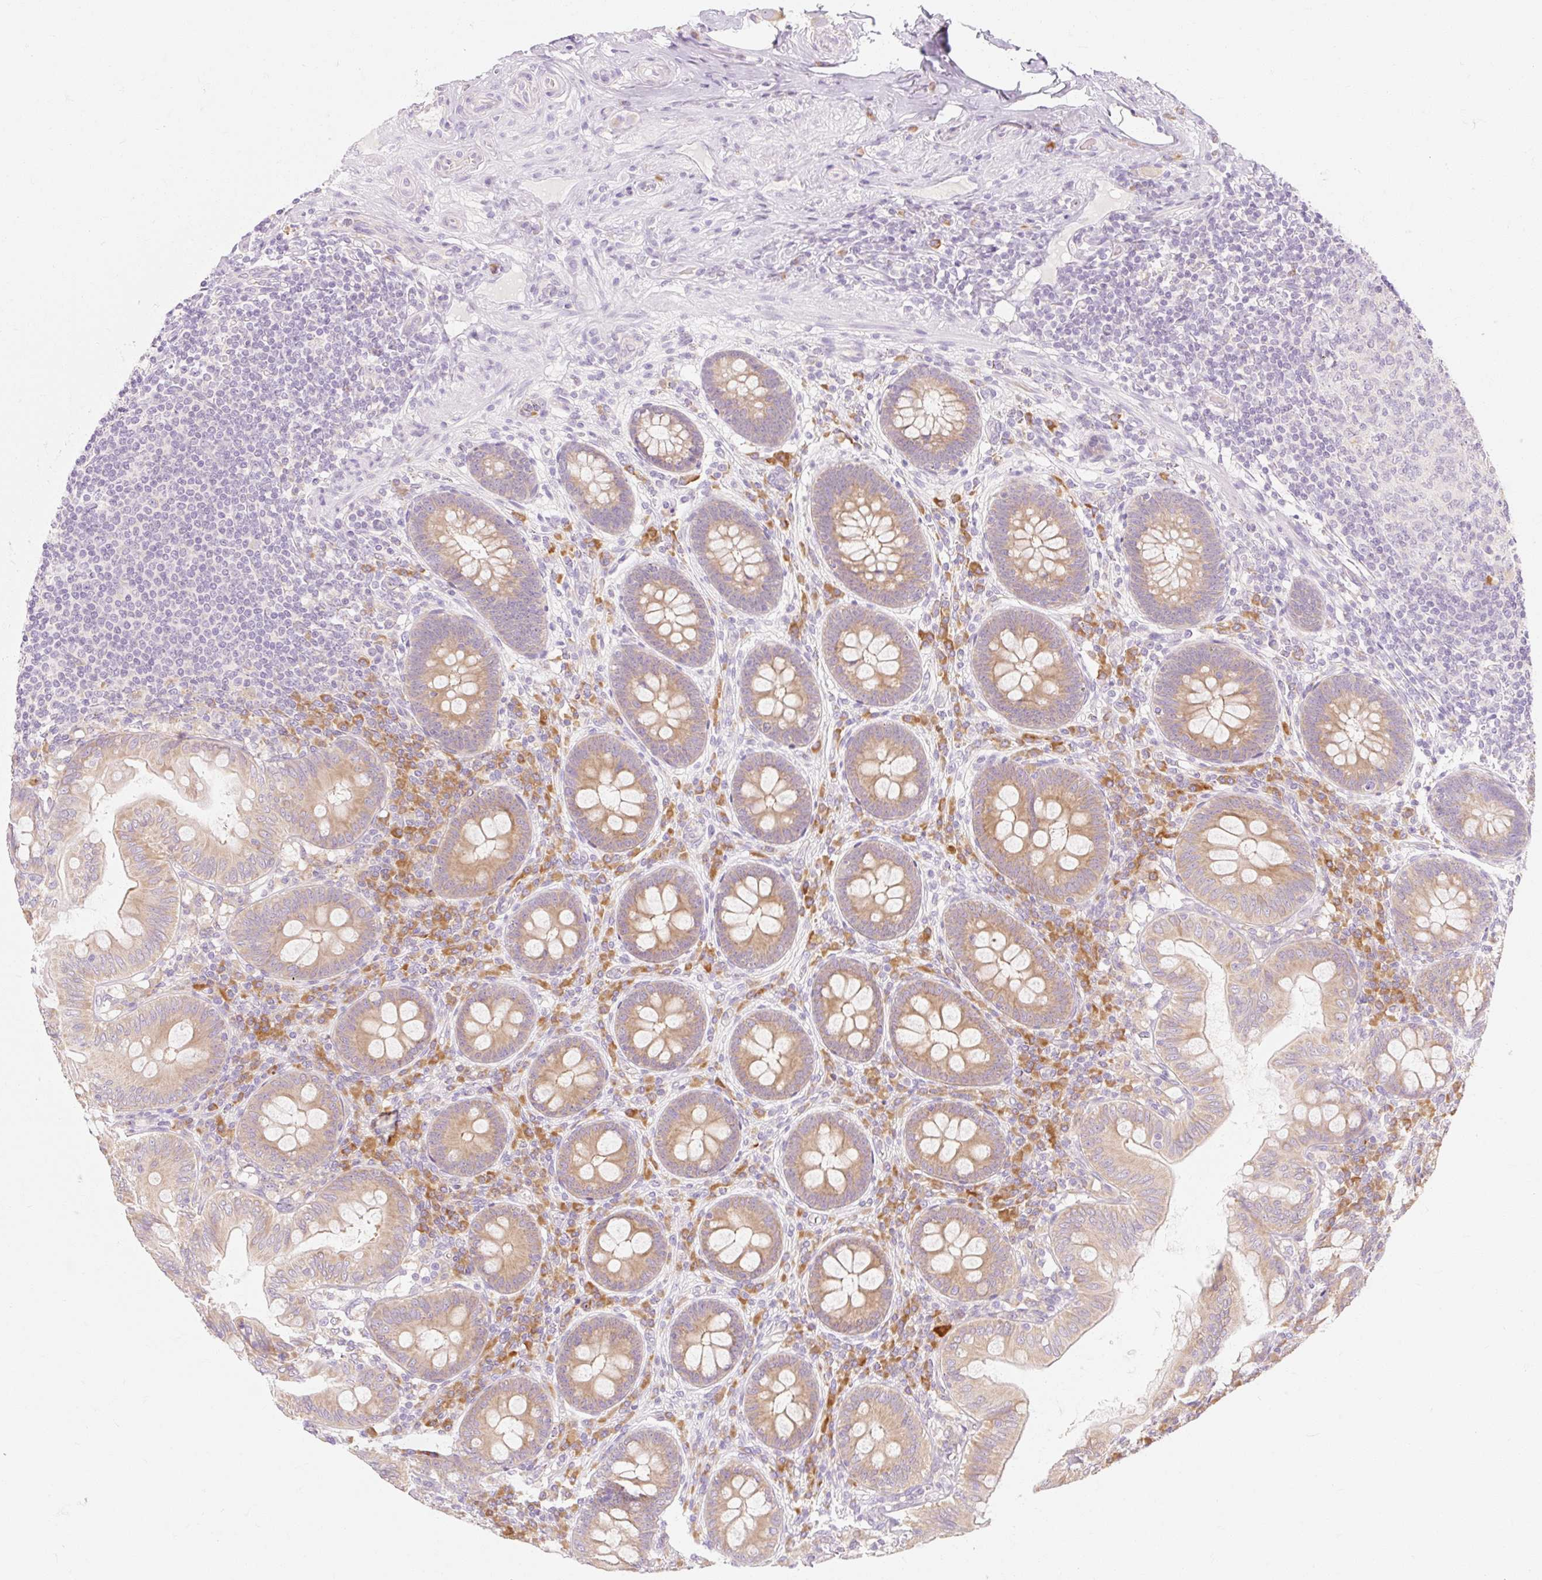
{"staining": {"intensity": "moderate", "quantity": ">75%", "location": "cytoplasmic/membranous"}, "tissue": "appendix", "cell_type": "Glandular cells", "image_type": "normal", "snomed": [{"axis": "morphology", "description": "Normal tissue, NOS"}, {"axis": "topography", "description": "Appendix"}], "caption": "Protein staining of benign appendix displays moderate cytoplasmic/membranous expression in approximately >75% of glandular cells. (DAB = brown stain, brightfield microscopy at high magnification).", "gene": "MYO1D", "patient": {"sex": "male", "age": 71}}